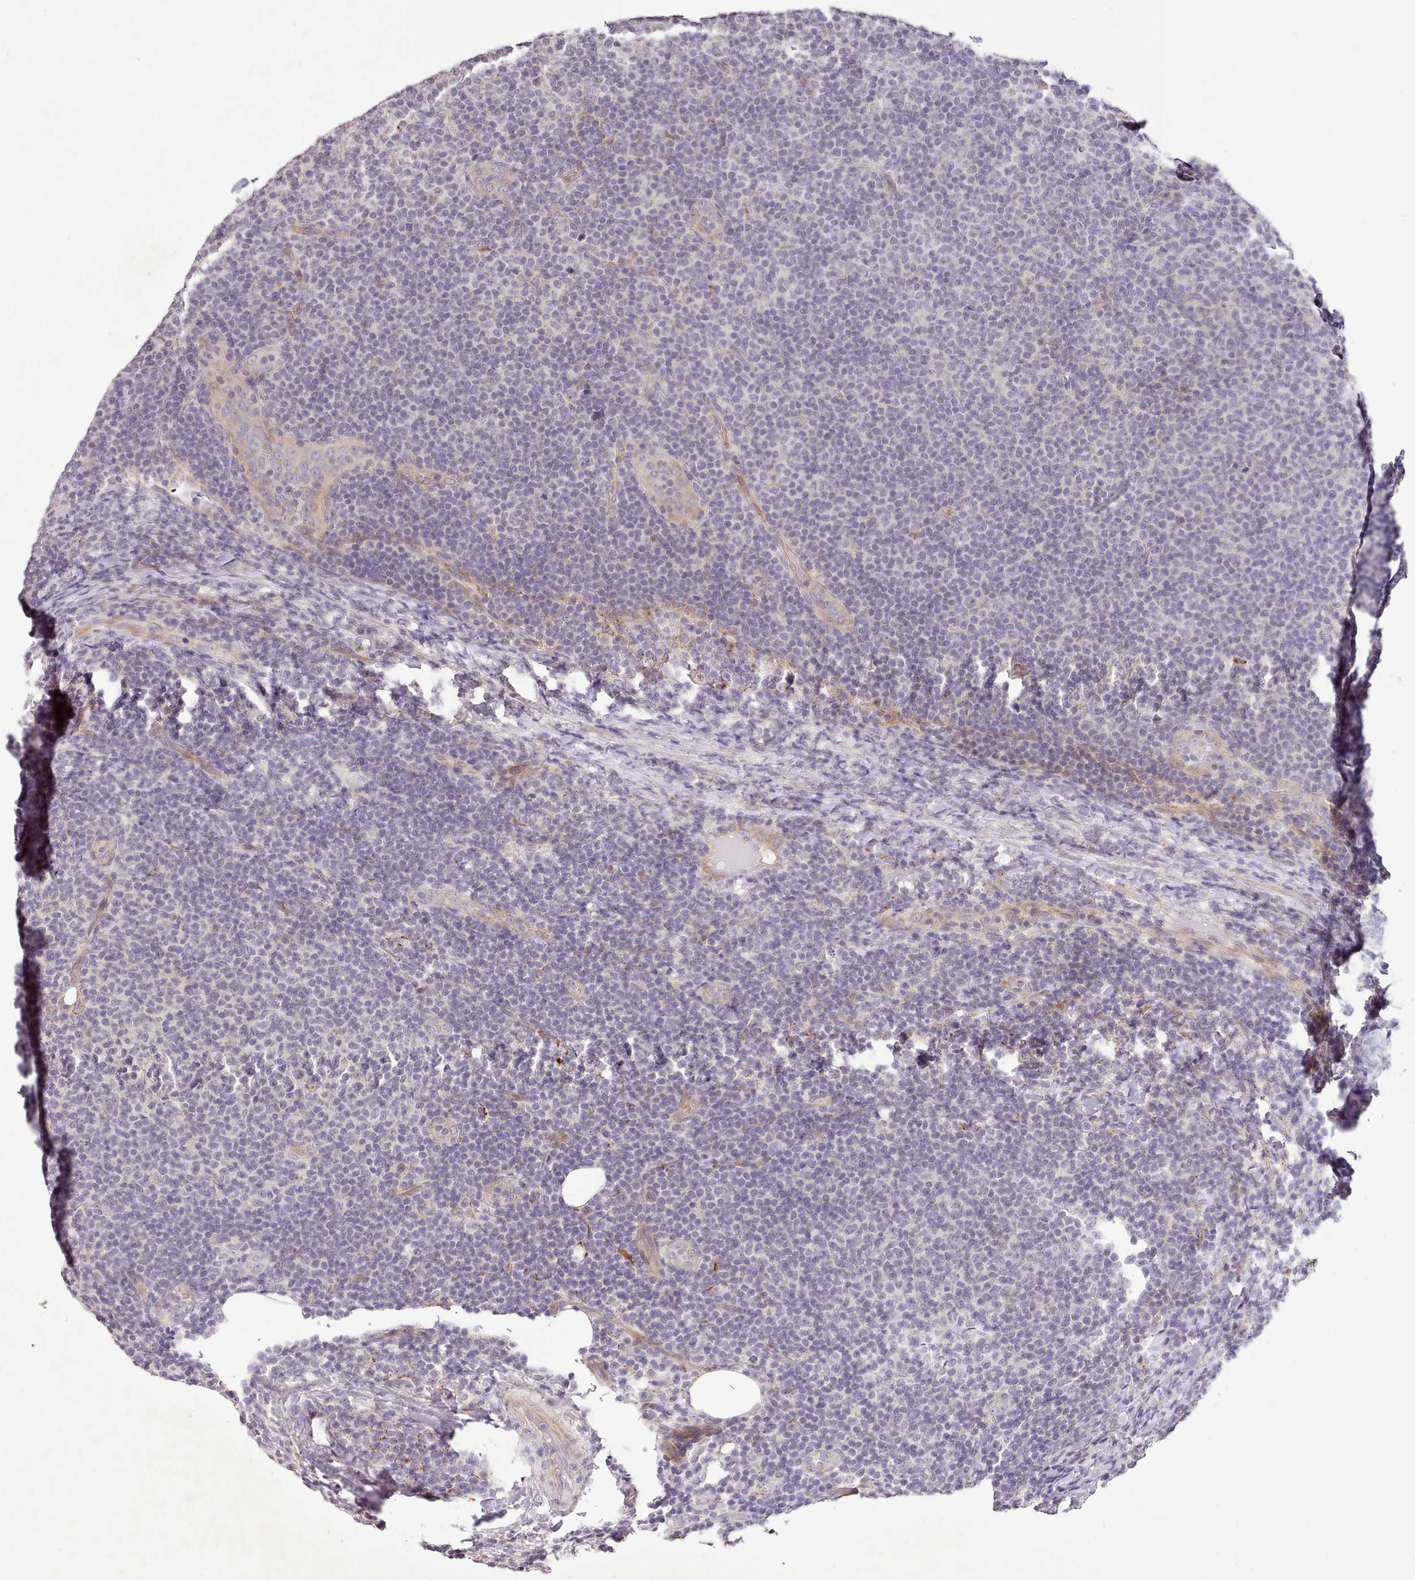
{"staining": {"intensity": "negative", "quantity": "none", "location": "none"}, "tissue": "lymphoma", "cell_type": "Tumor cells", "image_type": "cancer", "snomed": [{"axis": "morphology", "description": "Malignant lymphoma, non-Hodgkin's type, Low grade"}, {"axis": "topography", "description": "Lymph node"}], "caption": "DAB immunohistochemical staining of malignant lymphoma, non-Hodgkin's type (low-grade) exhibits no significant expression in tumor cells.", "gene": "ZNF658", "patient": {"sex": "male", "age": 66}}